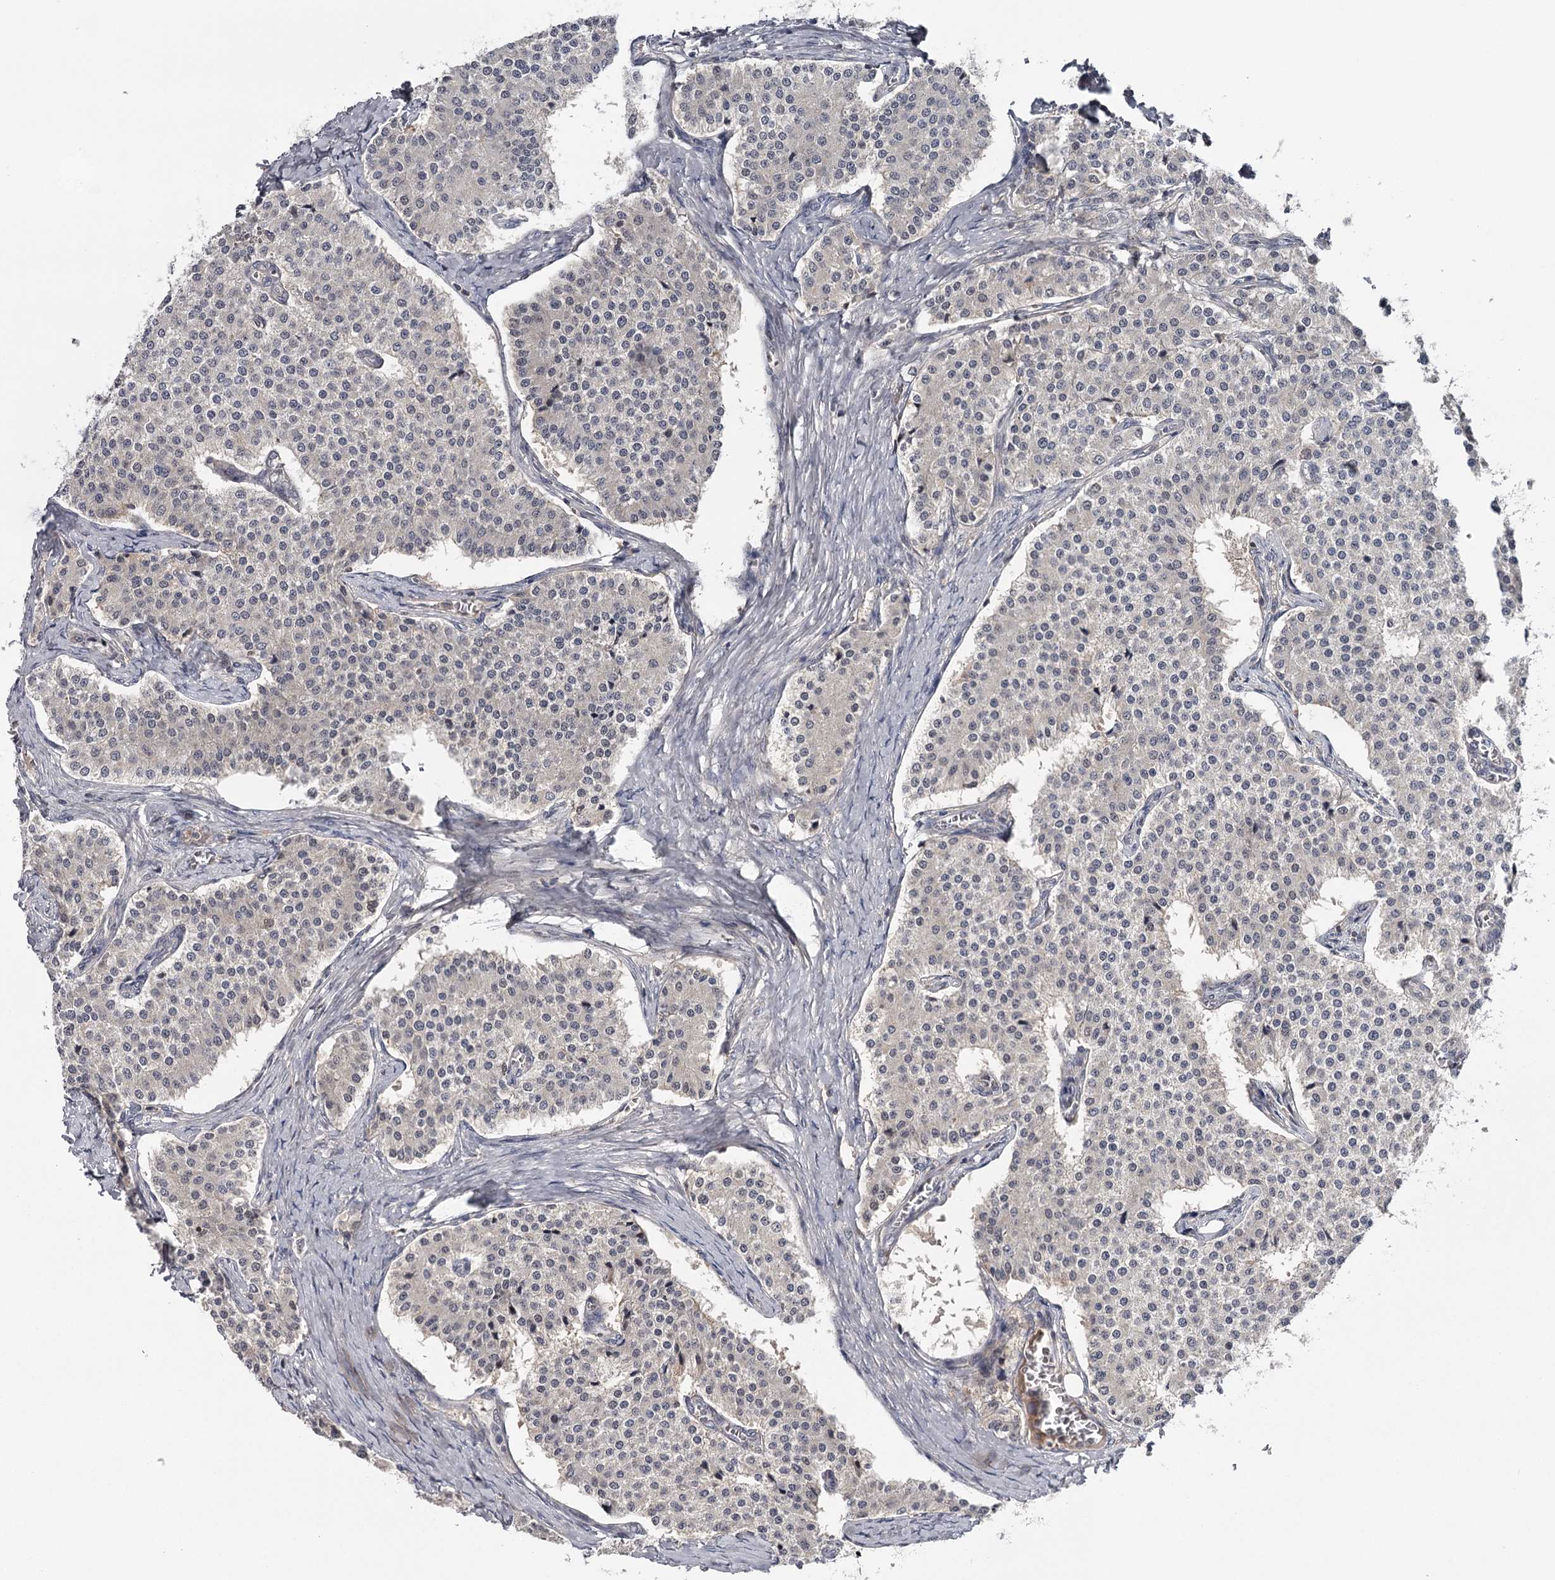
{"staining": {"intensity": "negative", "quantity": "none", "location": "none"}, "tissue": "carcinoid", "cell_type": "Tumor cells", "image_type": "cancer", "snomed": [{"axis": "morphology", "description": "Carcinoid, malignant, NOS"}, {"axis": "topography", "description": "Colon"}], "caption": "Immunohistochemistry (IHC) image of neoplastic tissue: malignant carcinoid stained with DAB (3,3'-diaminobenzidine) reveals no significant protein expression in tumor cells.", "gene": "GTSF1", "patient": {"sex": "female", "age": 52}}